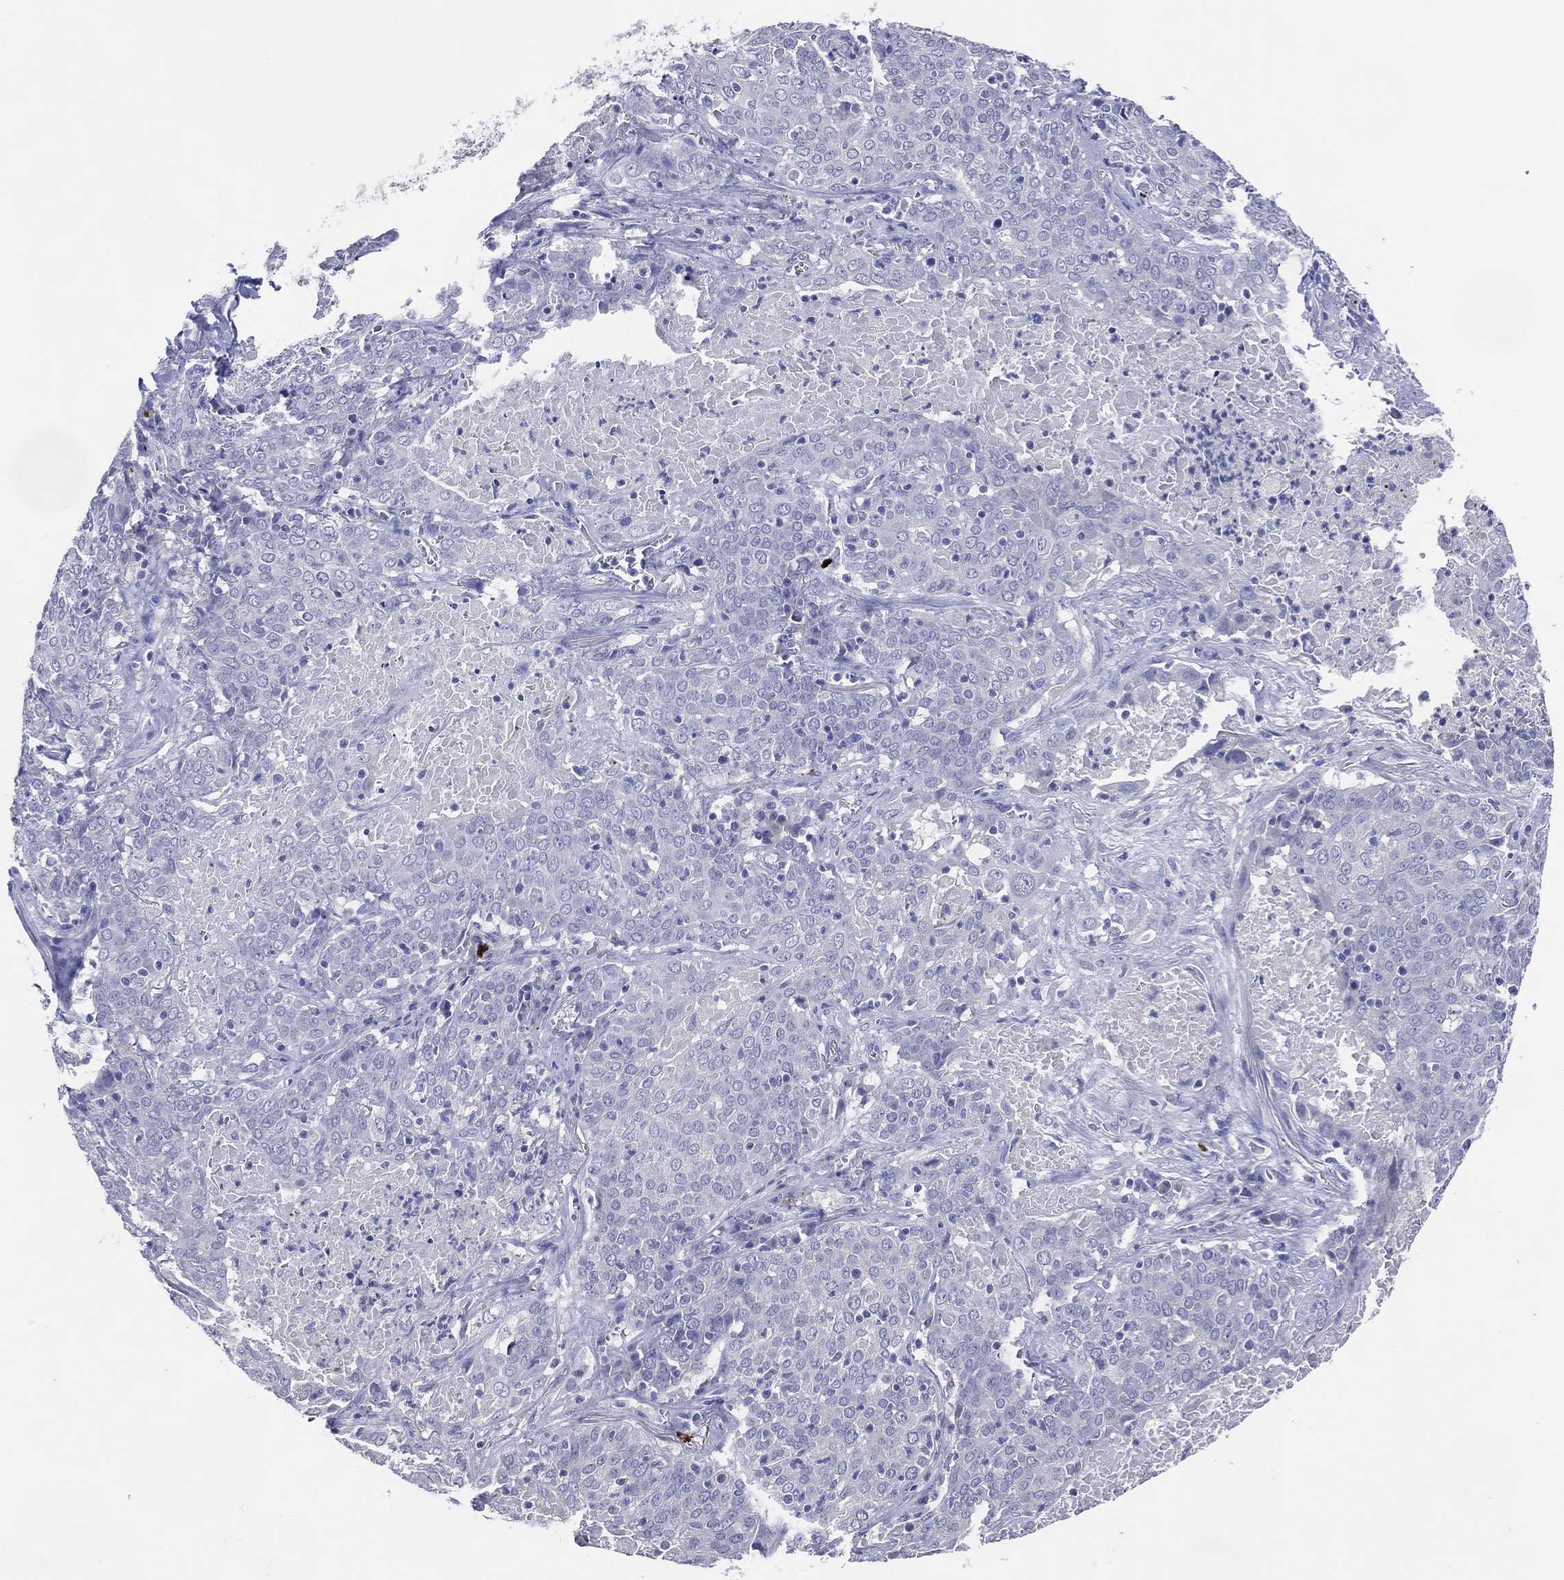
{"staining": {"intensity": "negative", "quantity": "none", "location": "none"}, "tissue": "lung cancer", "cell_type": "Tumor cells", "image_type": "cancer", "snomed": [{"axis": "morphology", "description": "Squamous cell carcinoma, NOS"}, {"axis": "topography", "description": "Lung"}], "caption": "Lung cancer (squamous cell carcinoma) stained for a protein using IHC reveals no positivity tumor cells.", "gene": "DNAH6", "patient": {"sex": "male", "age": 82}}